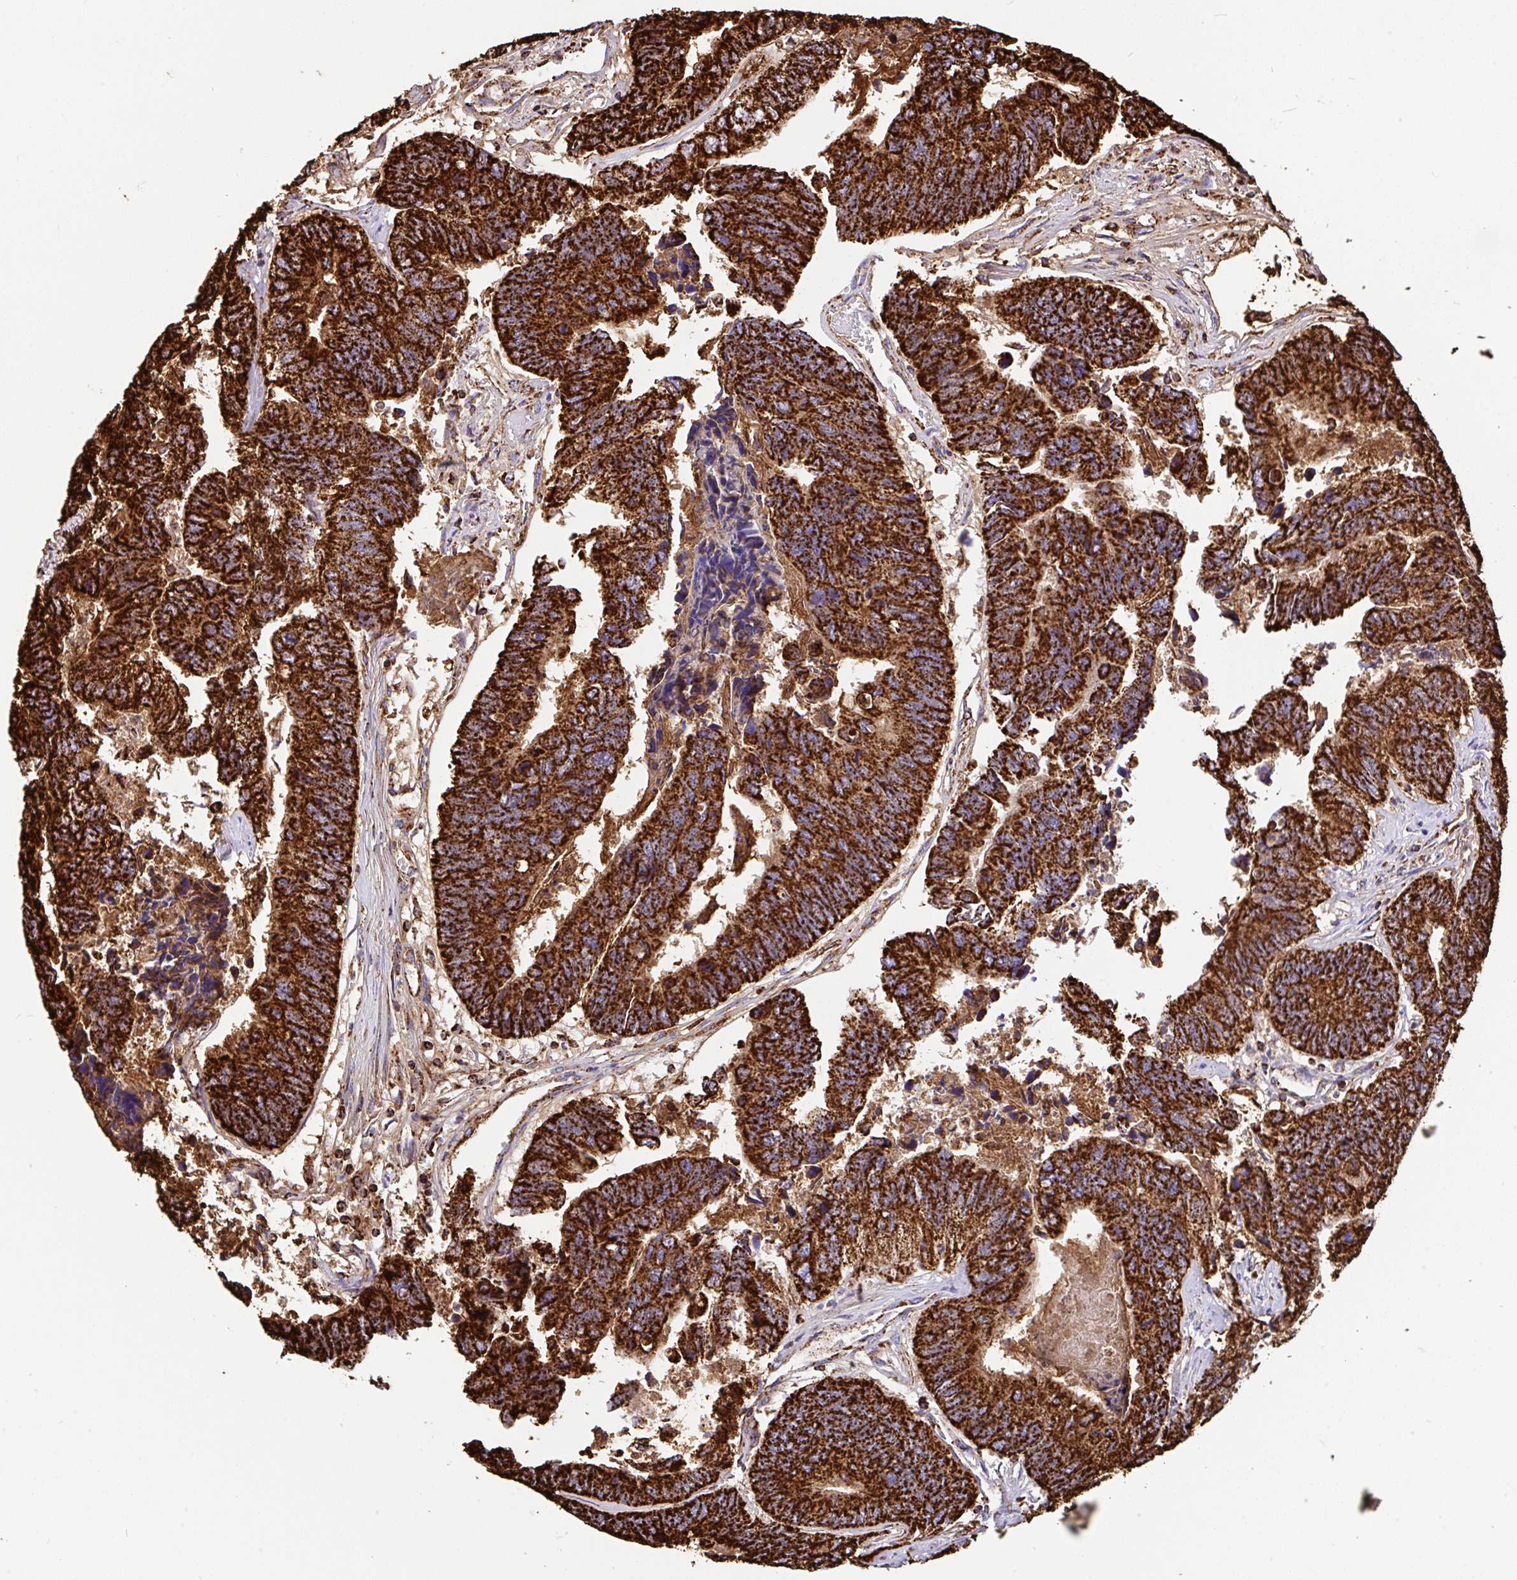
{"staining": {"intensity": "strong", "quantity": ">75%", "location": "cytoplasmic/membranous"}, "tissue": "colorectal cancer", "cell_type": "Tumor cells", "image_type": "cancer", "snomed": [{"axis": "morphology", "description": "Adenocarcinoma, NOS"}, {"axis": "topography", "description": "Colon"}], "caption": "Protein staining of colorectal cancer (adenocarcinoma) tissue reveals strong cytoplasmic/membranous expression in about >75% of tumor cells.", "gene": "ANKRD33B", "patient": {"sex": "female", "age": 67}}